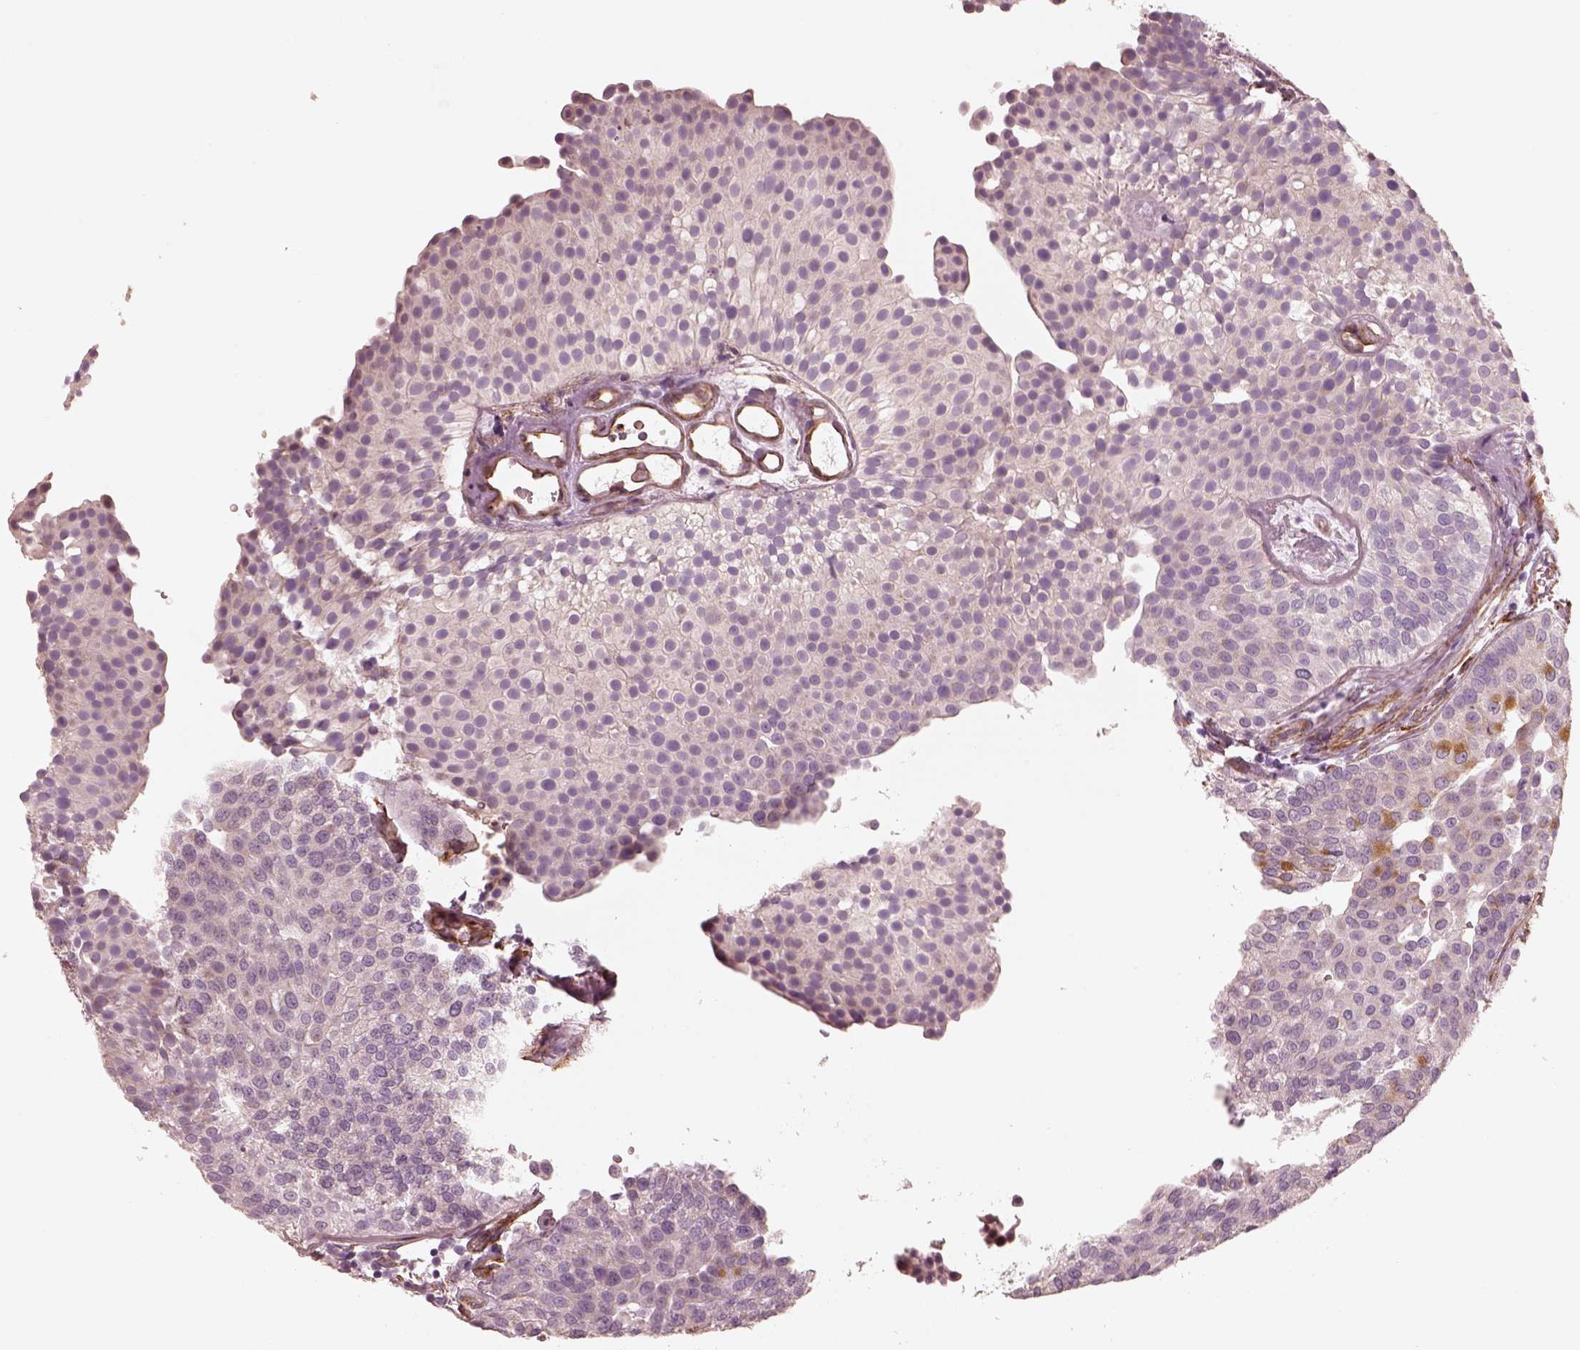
{"staining": {"intensity": "negative", "quantity": "none", "location": "none"}, "tissue": "urothelial cancer", "cell_type": "Tumor cells", "image_type": "cancer", "snomed": [{"axis": "morphology", "description": "Urothelial carcinoma, Low grade"}, {"axis": "topography", "description": "Urinary bladder"}], "caption": "Tumor cells are negative for protein expression in human urothelial carcinoma (low-grade).", "gene": "CRYM", "patient": {"sex": "female", "age": 87}}